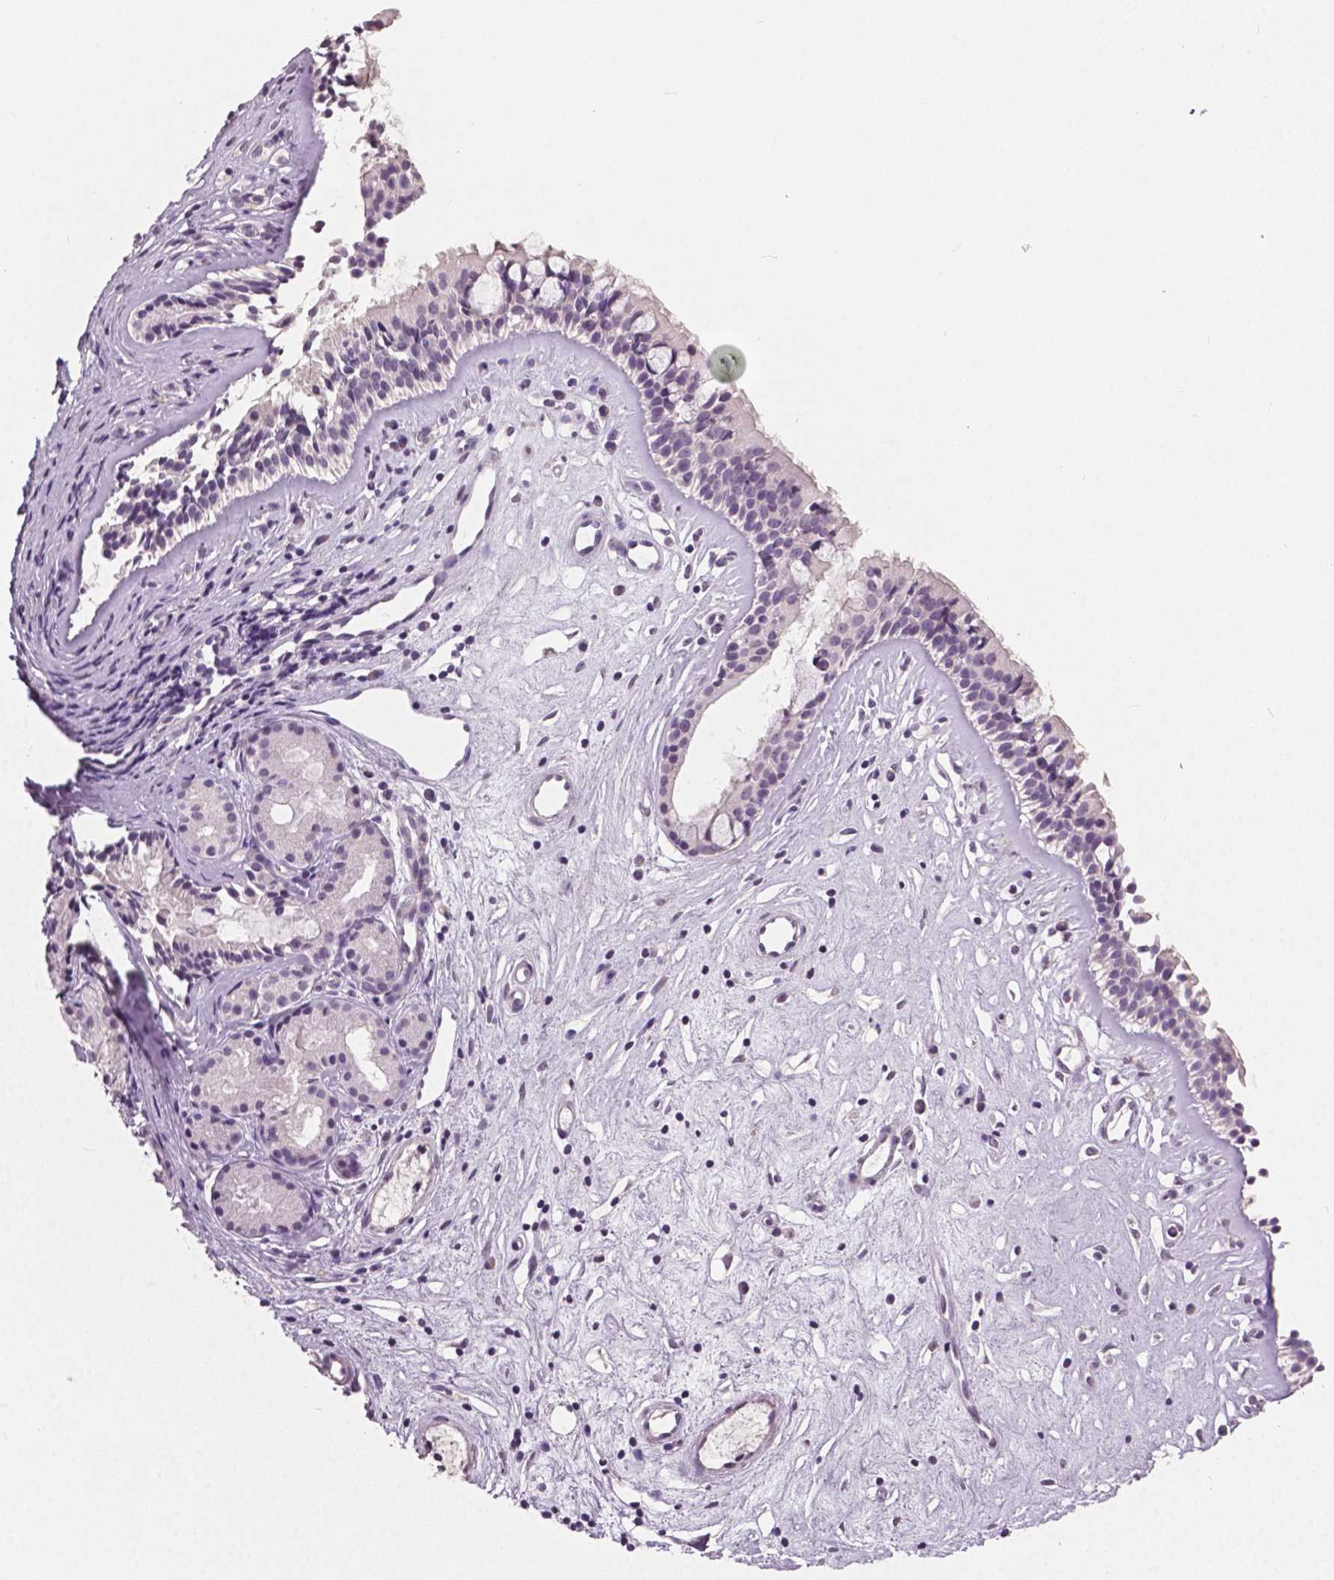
{"staining": {"intensity": "negative", "quantity": "none", "location": "none"}, "tissue": "nasopharynx", "cell_type": "Respiratory epithelial cells", "image_type": "normal", "snomed": [{"axis": "morphology", "description": "Normal tissue, NOS"}, {"axis": "topography", "description": "Nasopharynx"}], "caption": "DAB (3,3'-diaminobenzidine) immunohistochemical staining of unremarkable nasopharynx exhibits no significant staining in respiratory epithelial cells. The staining is performed using DAB (3,3'-diaminobenzidine) brown chromogen with nuclei counter-stained in using hematoxylin.", "gene": "NECAB1", "patient": {"sex": "female", "age": 52}}